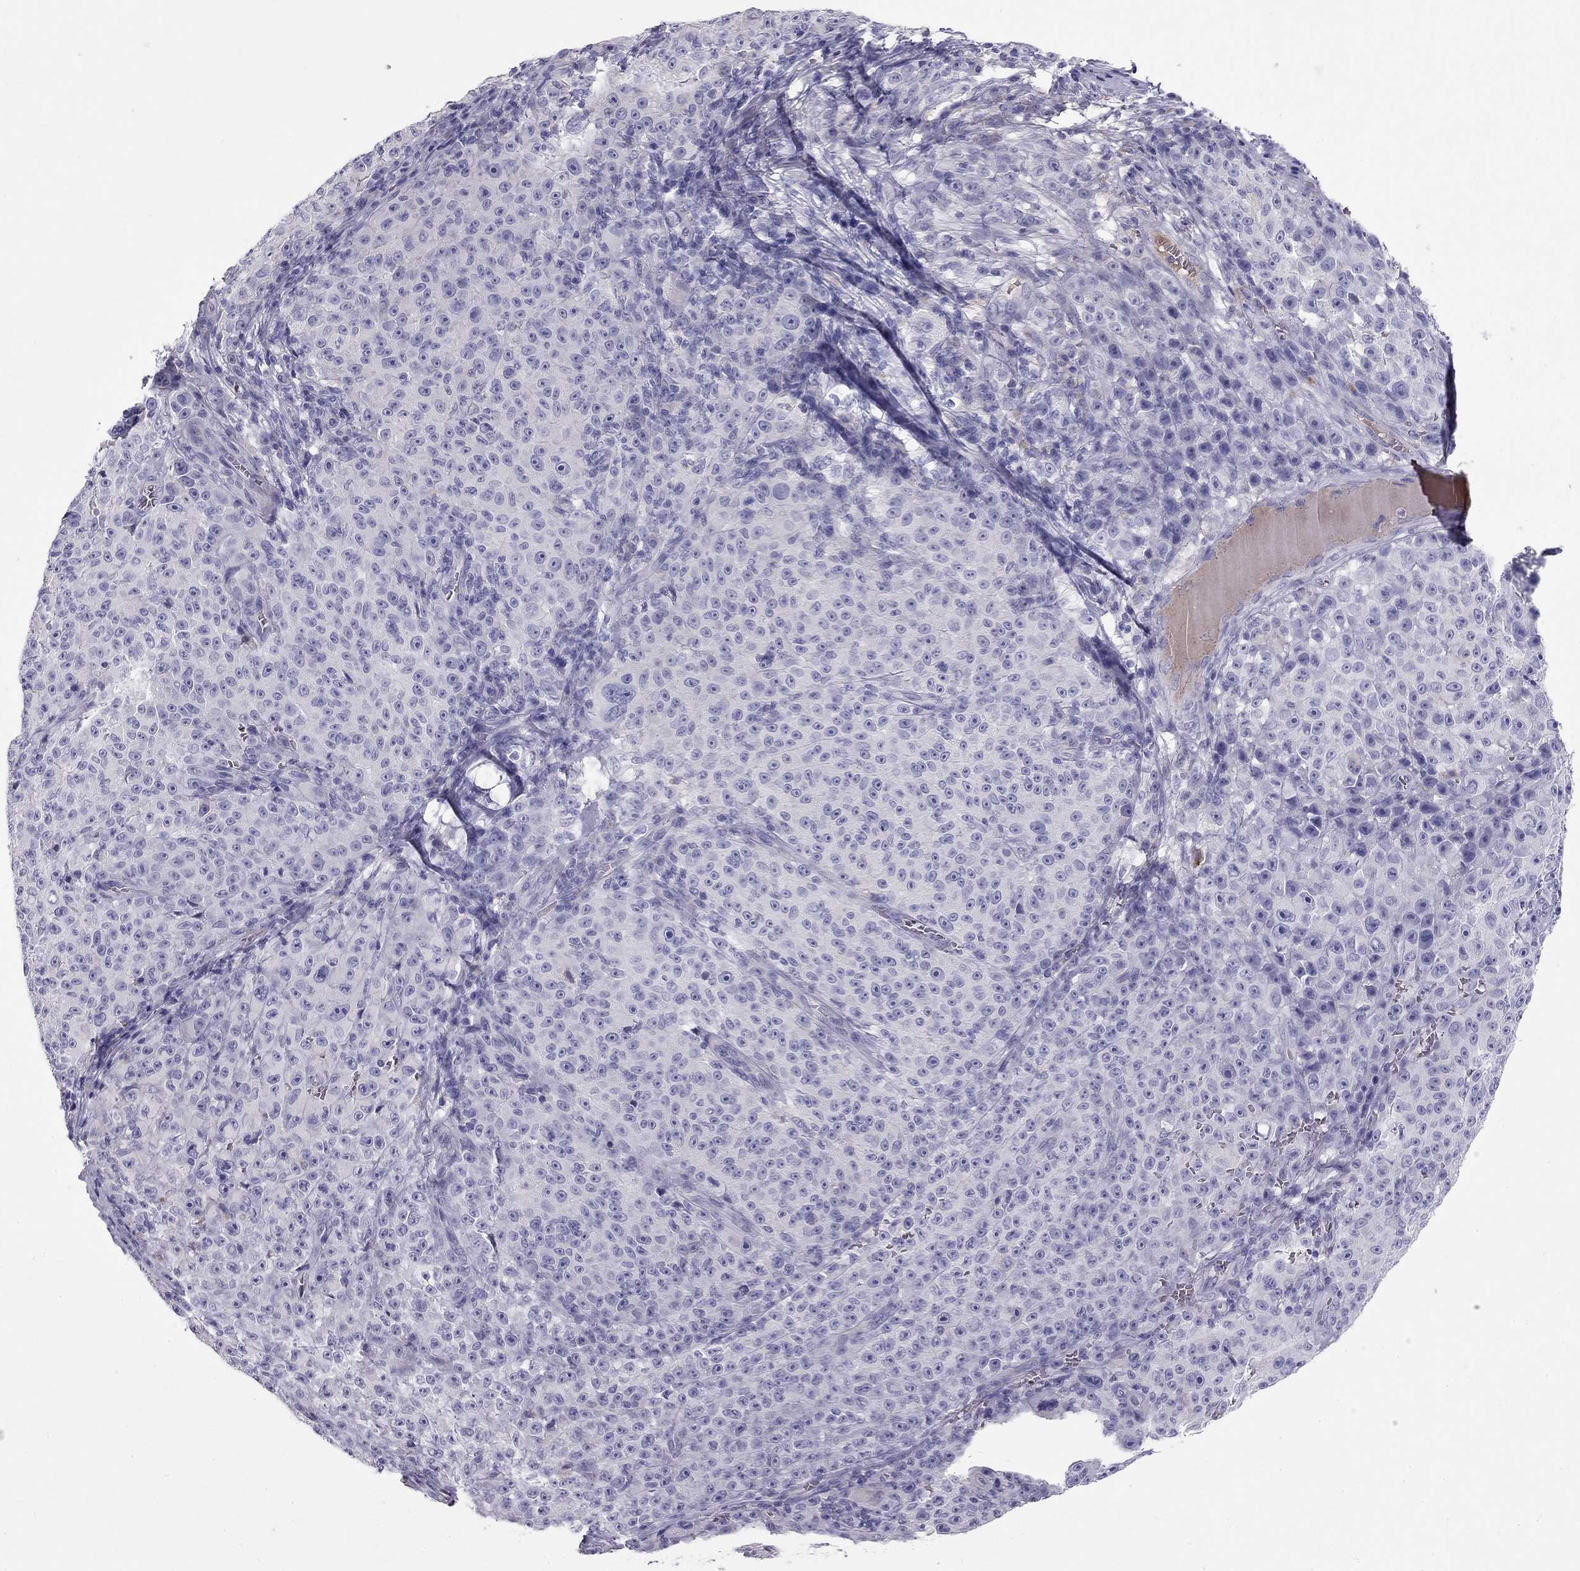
{"staining": {"intensity": "negative", "quantity": "none", "location": "none"}, "tissue": "melanoma", "cell_type": "Tumor cells", "image_type": "cancer", "snomed": [{"axis": "morphology", "description": "Malignant melanoma, NOS"}, {"axis": "topography", "description": "Skin"}], "caption": "The image reveals no significant staining in tumor cells of melanoma. The staining is performed using DAB brown chromogen with nuclei counter-stained in using hematoxylin.", "gene": "RHD", "patient": {"sex": "female", "age": 82}}